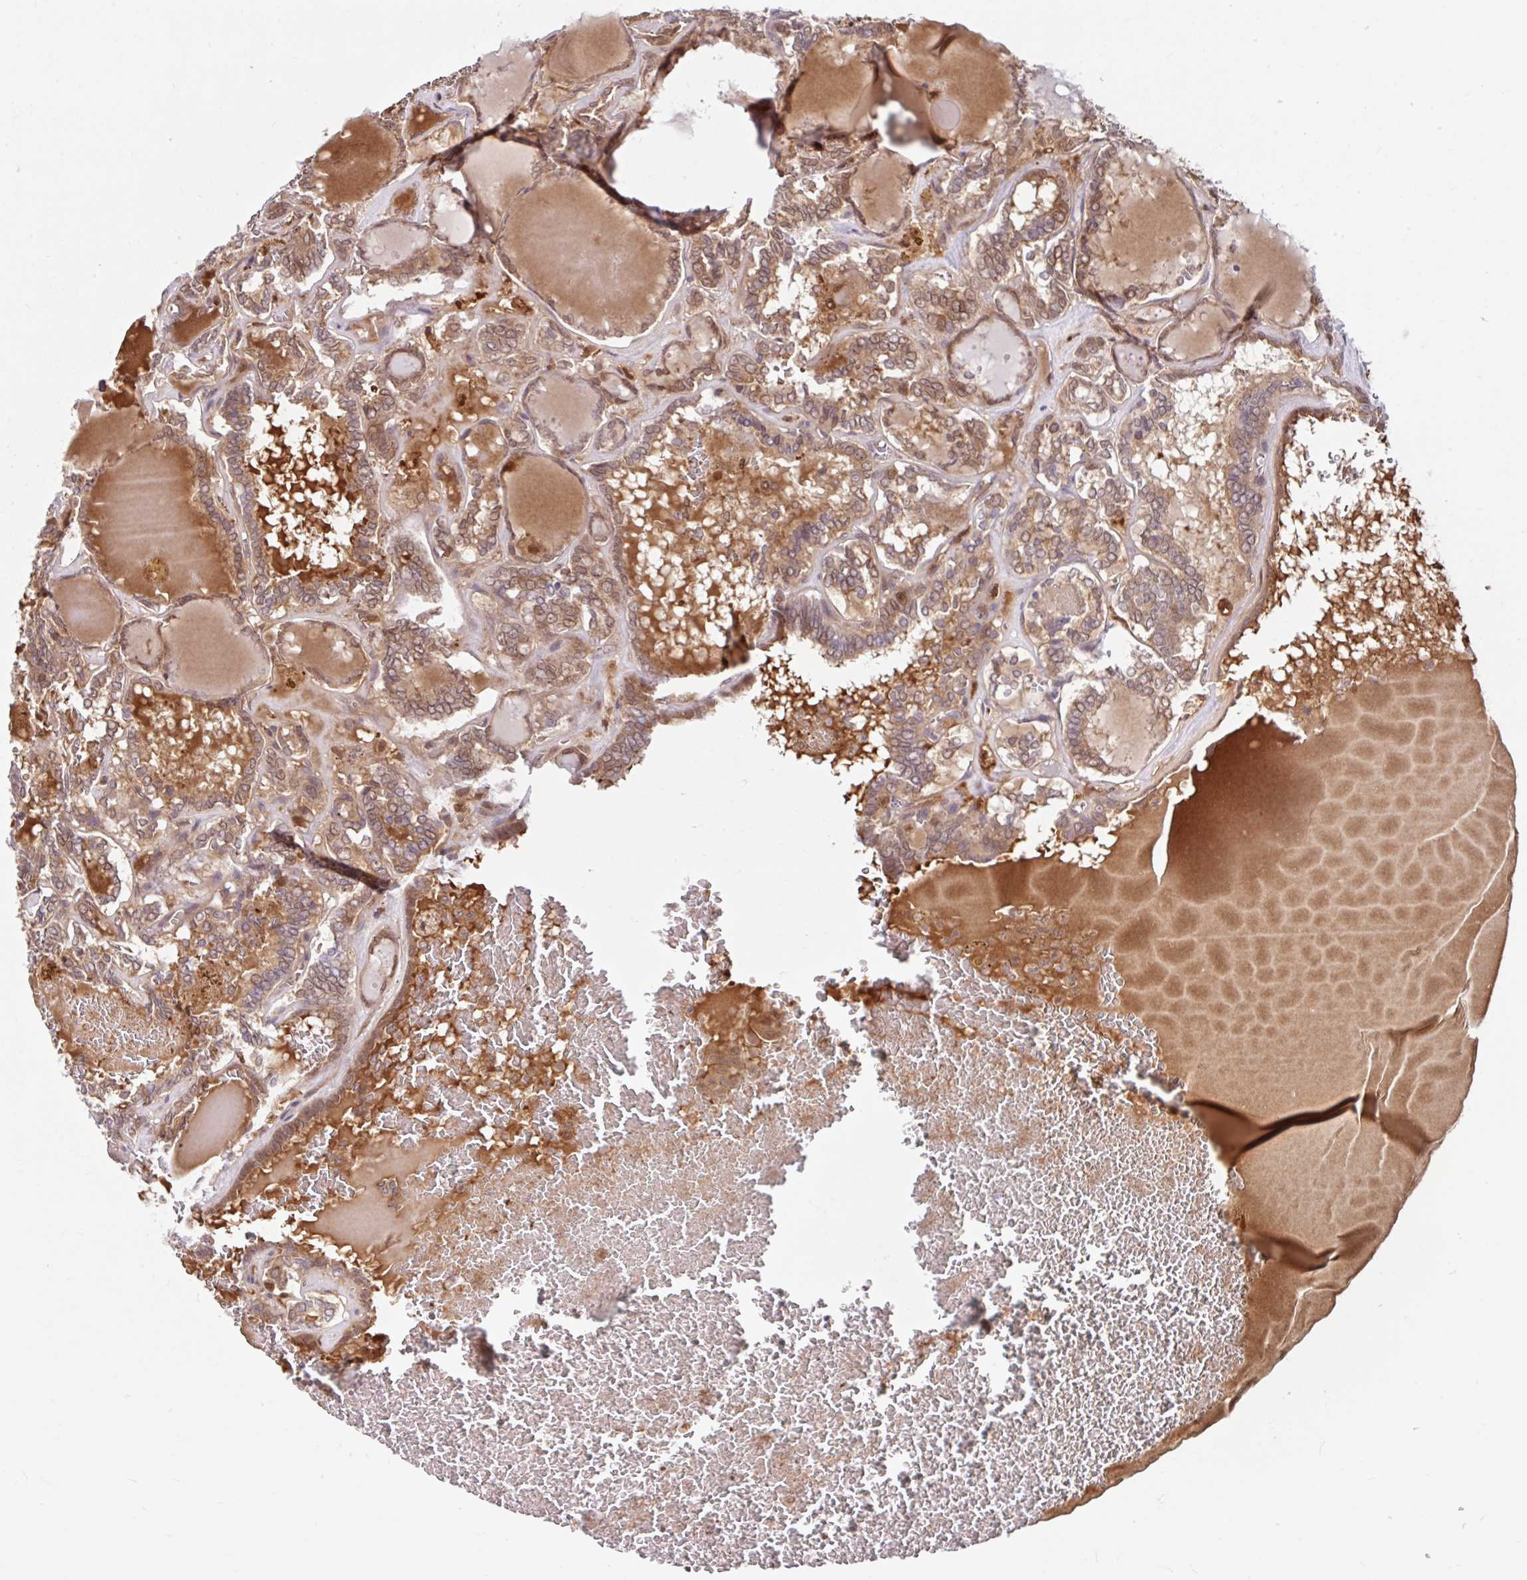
{"staining": {"intensity": "moderate", "quantity": "25%-75%", "location": "cytoplasmic/membranous,nuclear"}, "tissue": "thyroid cancer", "cell_type": "Tumor cells", "image_type": "cancer", "snomed": [{"axis": "morphology", "description": "Papillary adenocarcinoma, NOS"}, {"axis": "topography", "description": "Thyroid gland"}], "caption": "Human thyroid papillary adenocarcinoma stained for a protein (brown) exhibits moderate cytoplasmic/membranous and nuclear positive expression in approximately 25%-75% of tumor cells.", "gene": "BLVRA", "patient": {"sex": "female", "age": 72}}